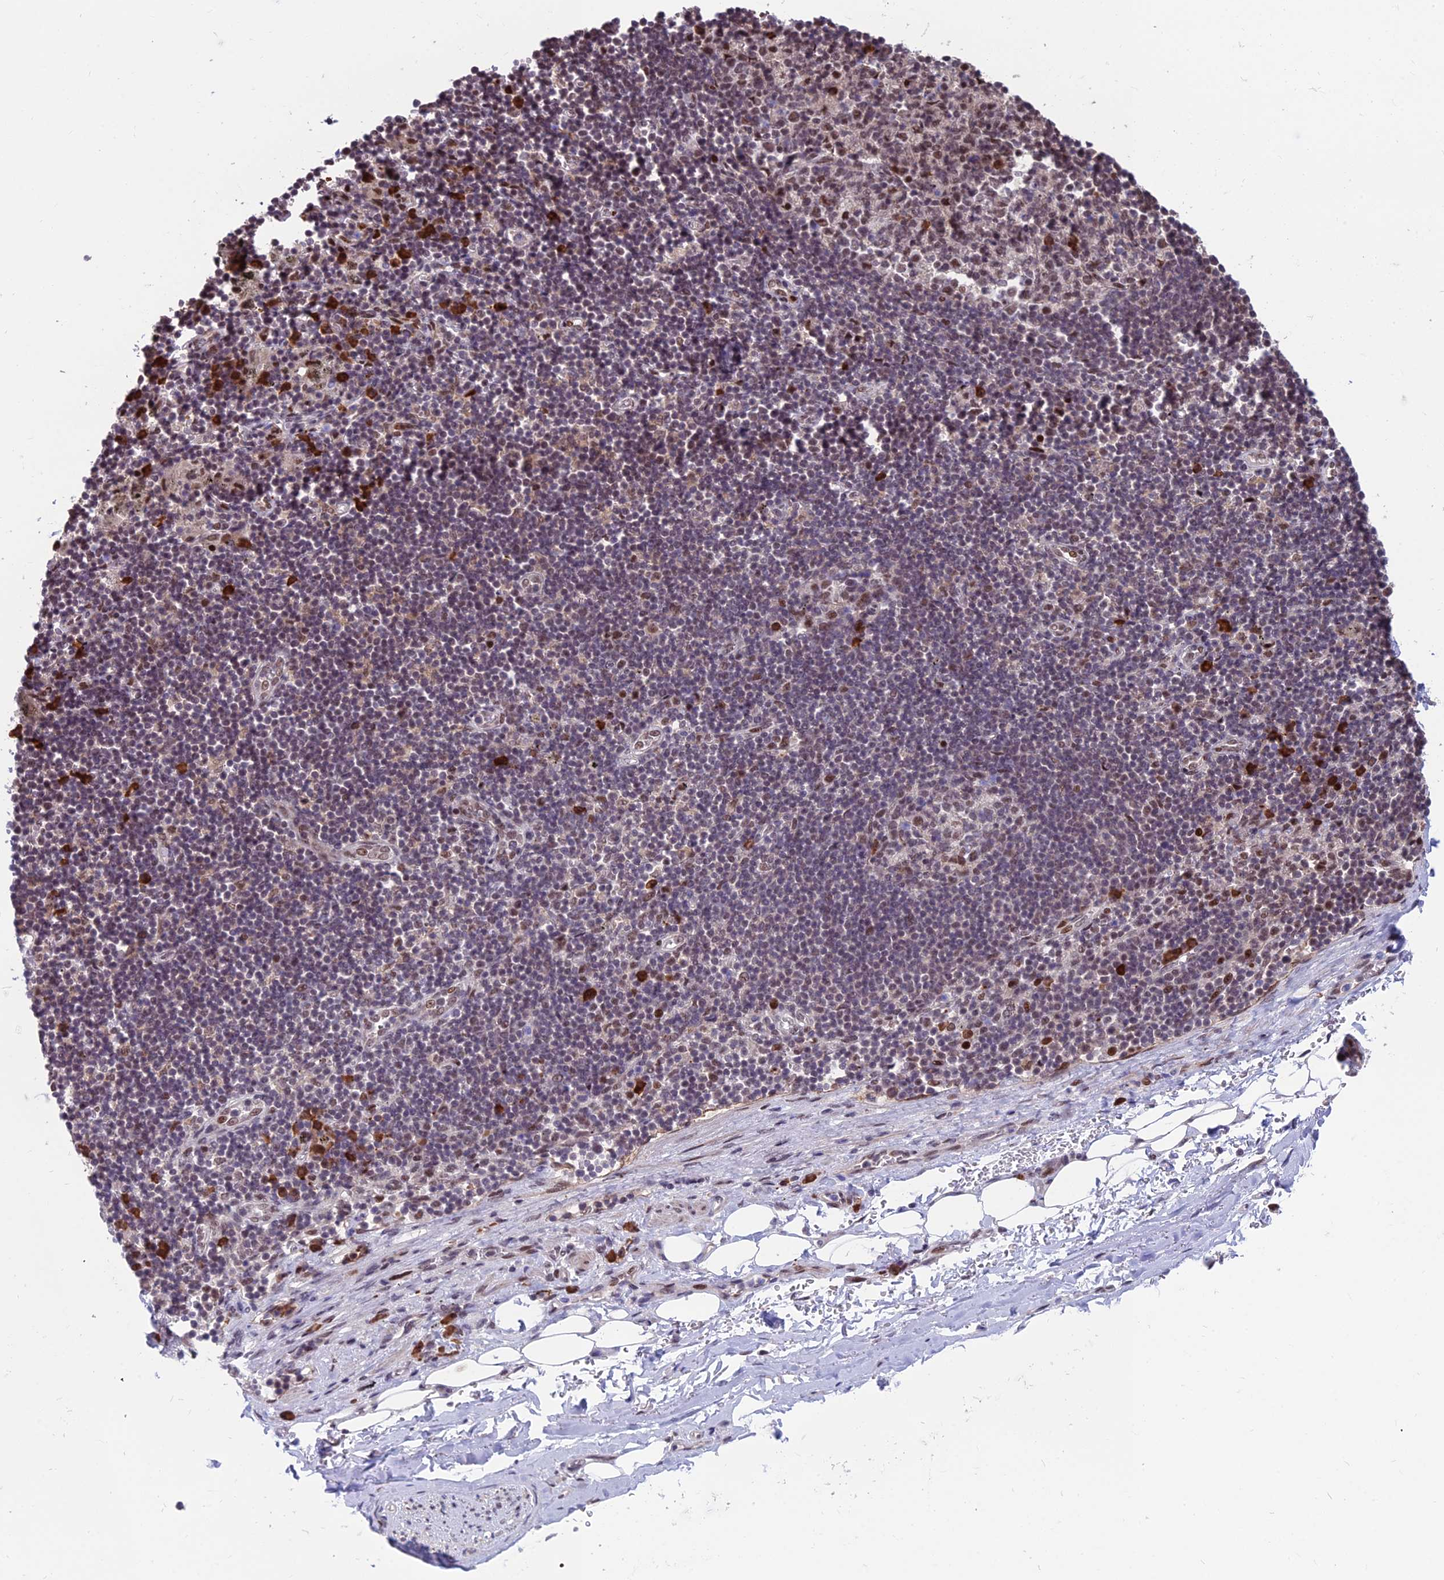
{"staining": {"intensity": "negative", "quantity": "none", "location": "none"}, "tissue": "adipose tissue", "cell_type": "Adipocytes", "image_type": "normal", "snomed": [{"axis": "morphology", "description": "Normal tissue, NOS"}, {"axis": "topography", "description": "Lymph node"}, {"axis": "topography", "description": "Cartilage tissue"}, {"axis": "topography", "description": "Bronchus"}], "caption": "Immunohistochemical staining of benign adipose tissue displays no significant expression in adipocytes.", "gene": "KIAA1191", "patient": {"sex": "male", "age": 63}}